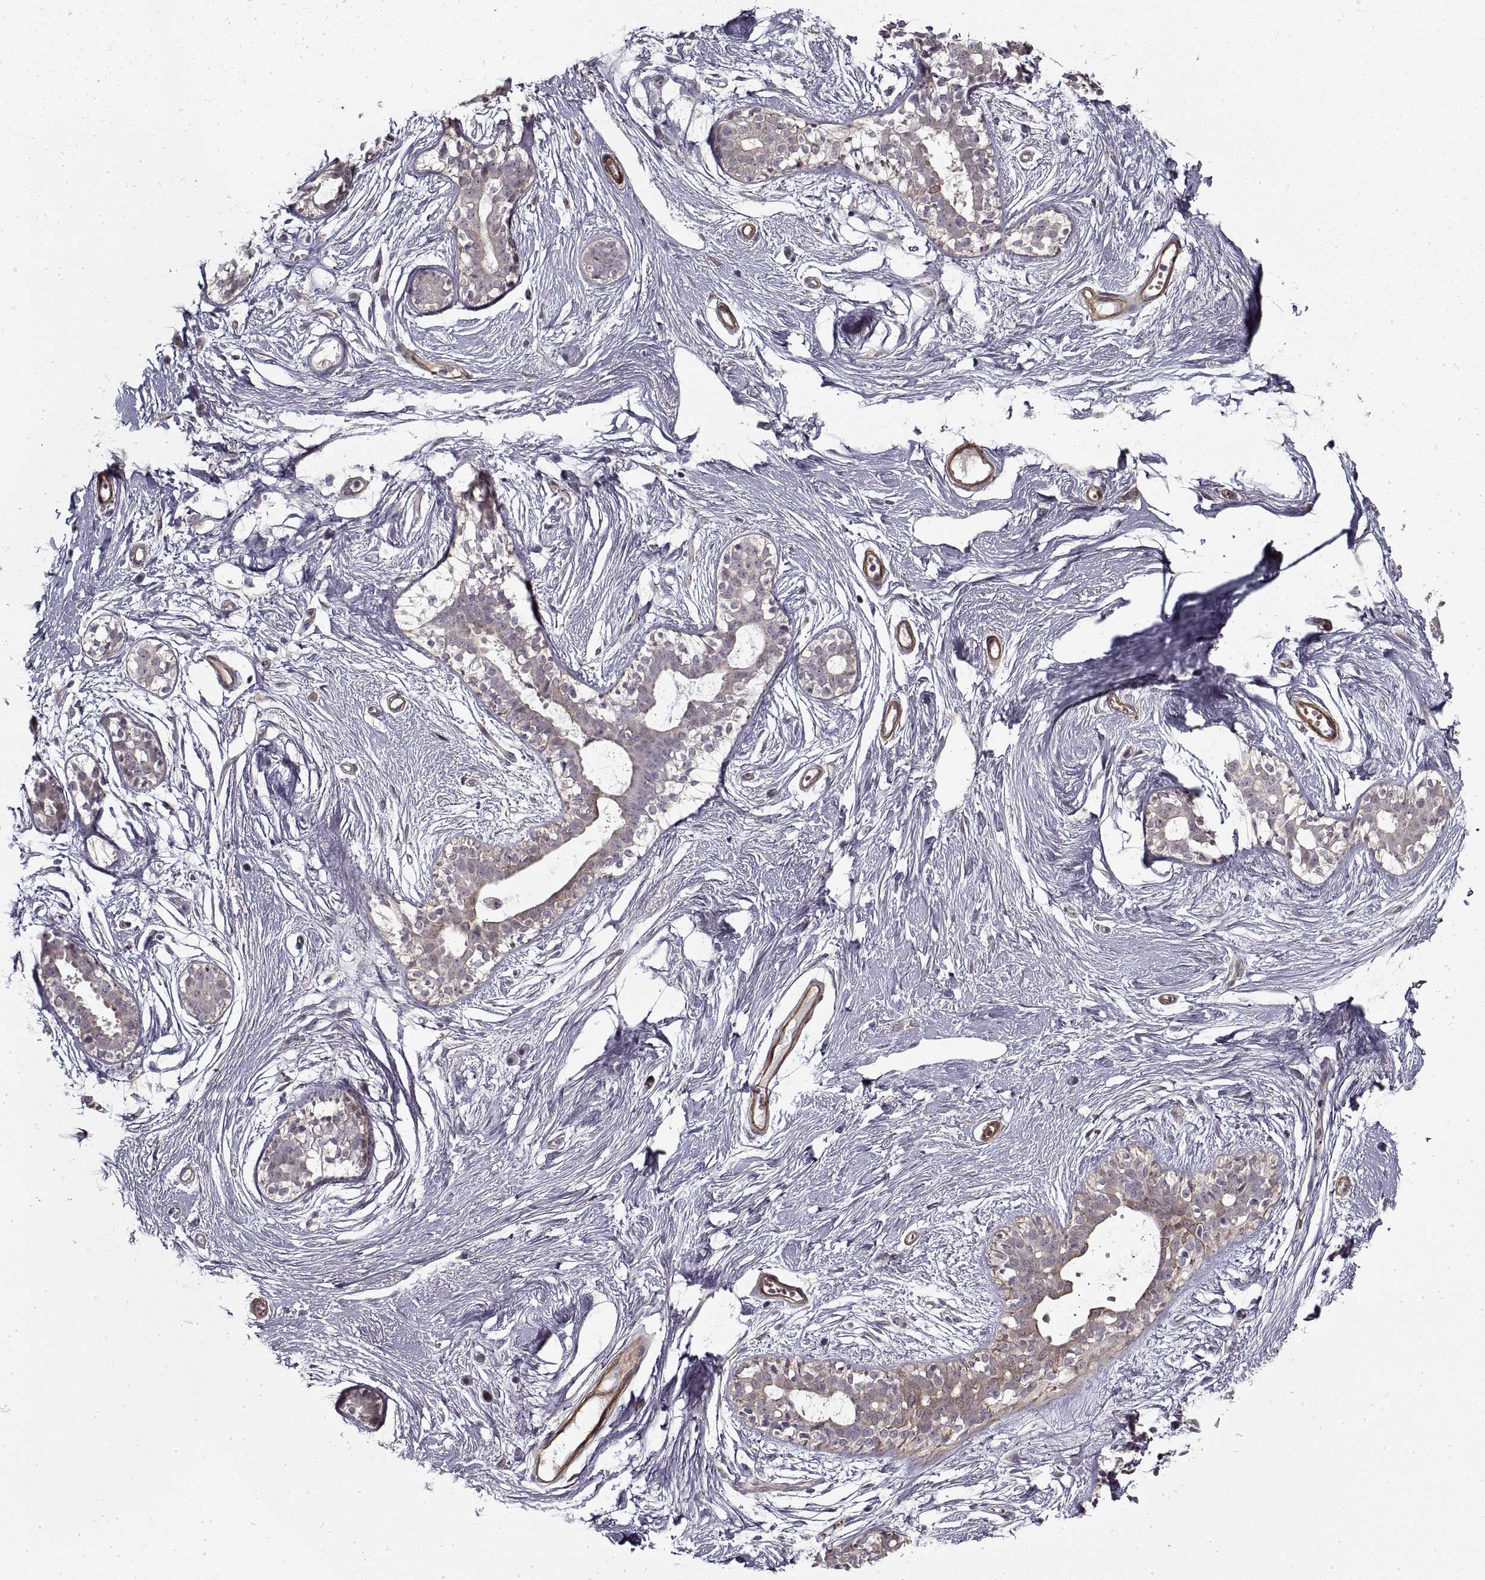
{"staining": {"intensity": "negative", "quantity": "none", "location": "none"}, "tissue": "breast", "cell_type": "Adipocytes", "image_type": "normal", "snomed": [{"axis": "morphology", "description": "Normal tissue, NOS"}, {"axis": "topography", "description": "Breast"}], "caption": "High power microscopy photomicrograph of an immunohistochemistry (IHC) photomicrograph of benign breast, revealing no significant staining in adipocytes.", "gene": "LAMB2", "patient": {"sex": "female", "age": 49}}